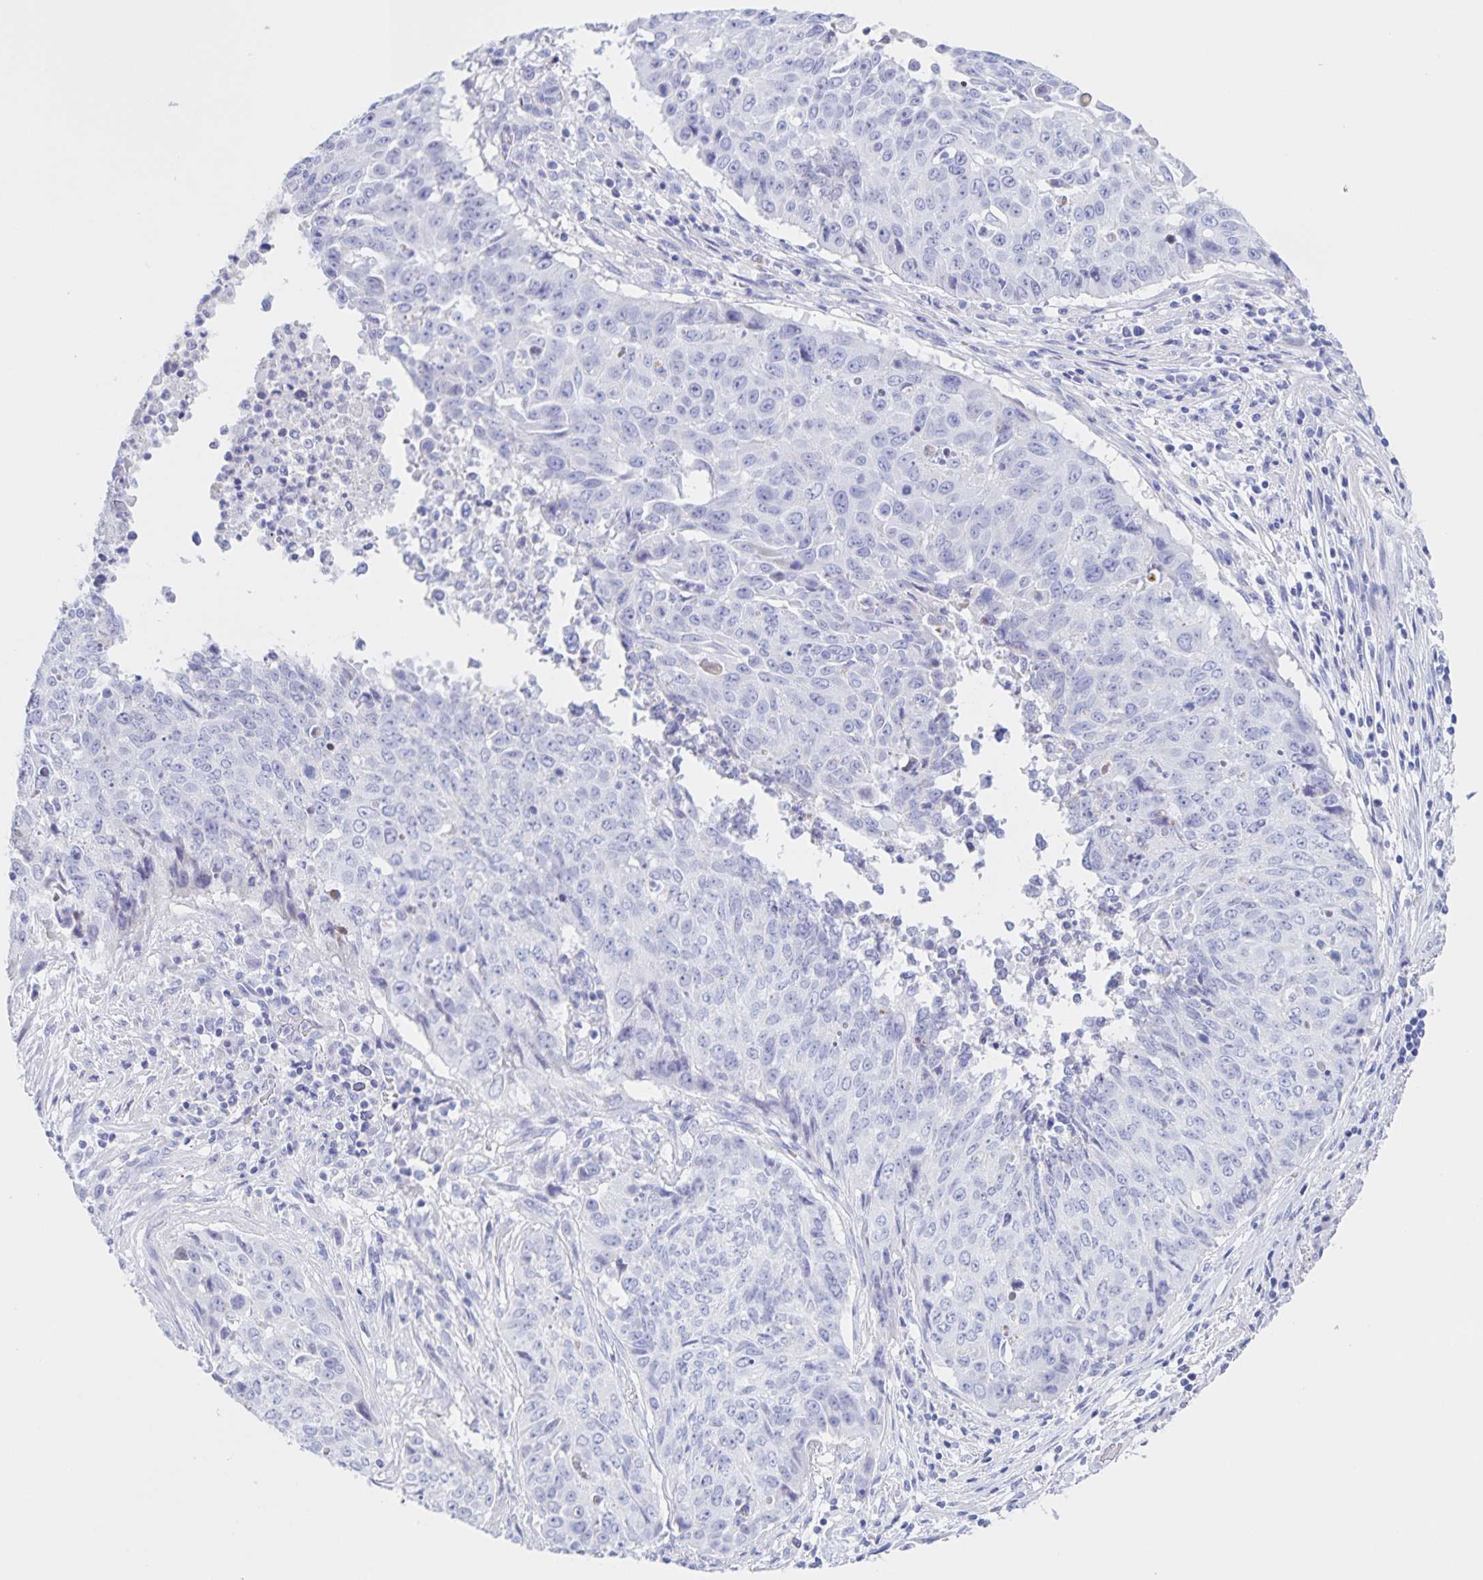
{"staining": {"intensity": "negative", "quantity": "none", "location": "none"}, "tissue": "lung cancer", "cell_type": "Tumor cells", "image_type": "cancer", "snomed": [{"axis": "morphology", "description": "Normal tissue, NOS"}, {"axis": "morphology", "description": "Squamous cell carcinoma, NOS"}, {"axis": "topography", "description": "Bronchus"}, {"axis": "topography", "description": "Lung"}], "caption": "Lung squamous cell carcinoma stained for a protein using IHC displays no positivity tumor cells.", "gene": "CATSPER4", "patient": {"sex": "male", "age": 64}}